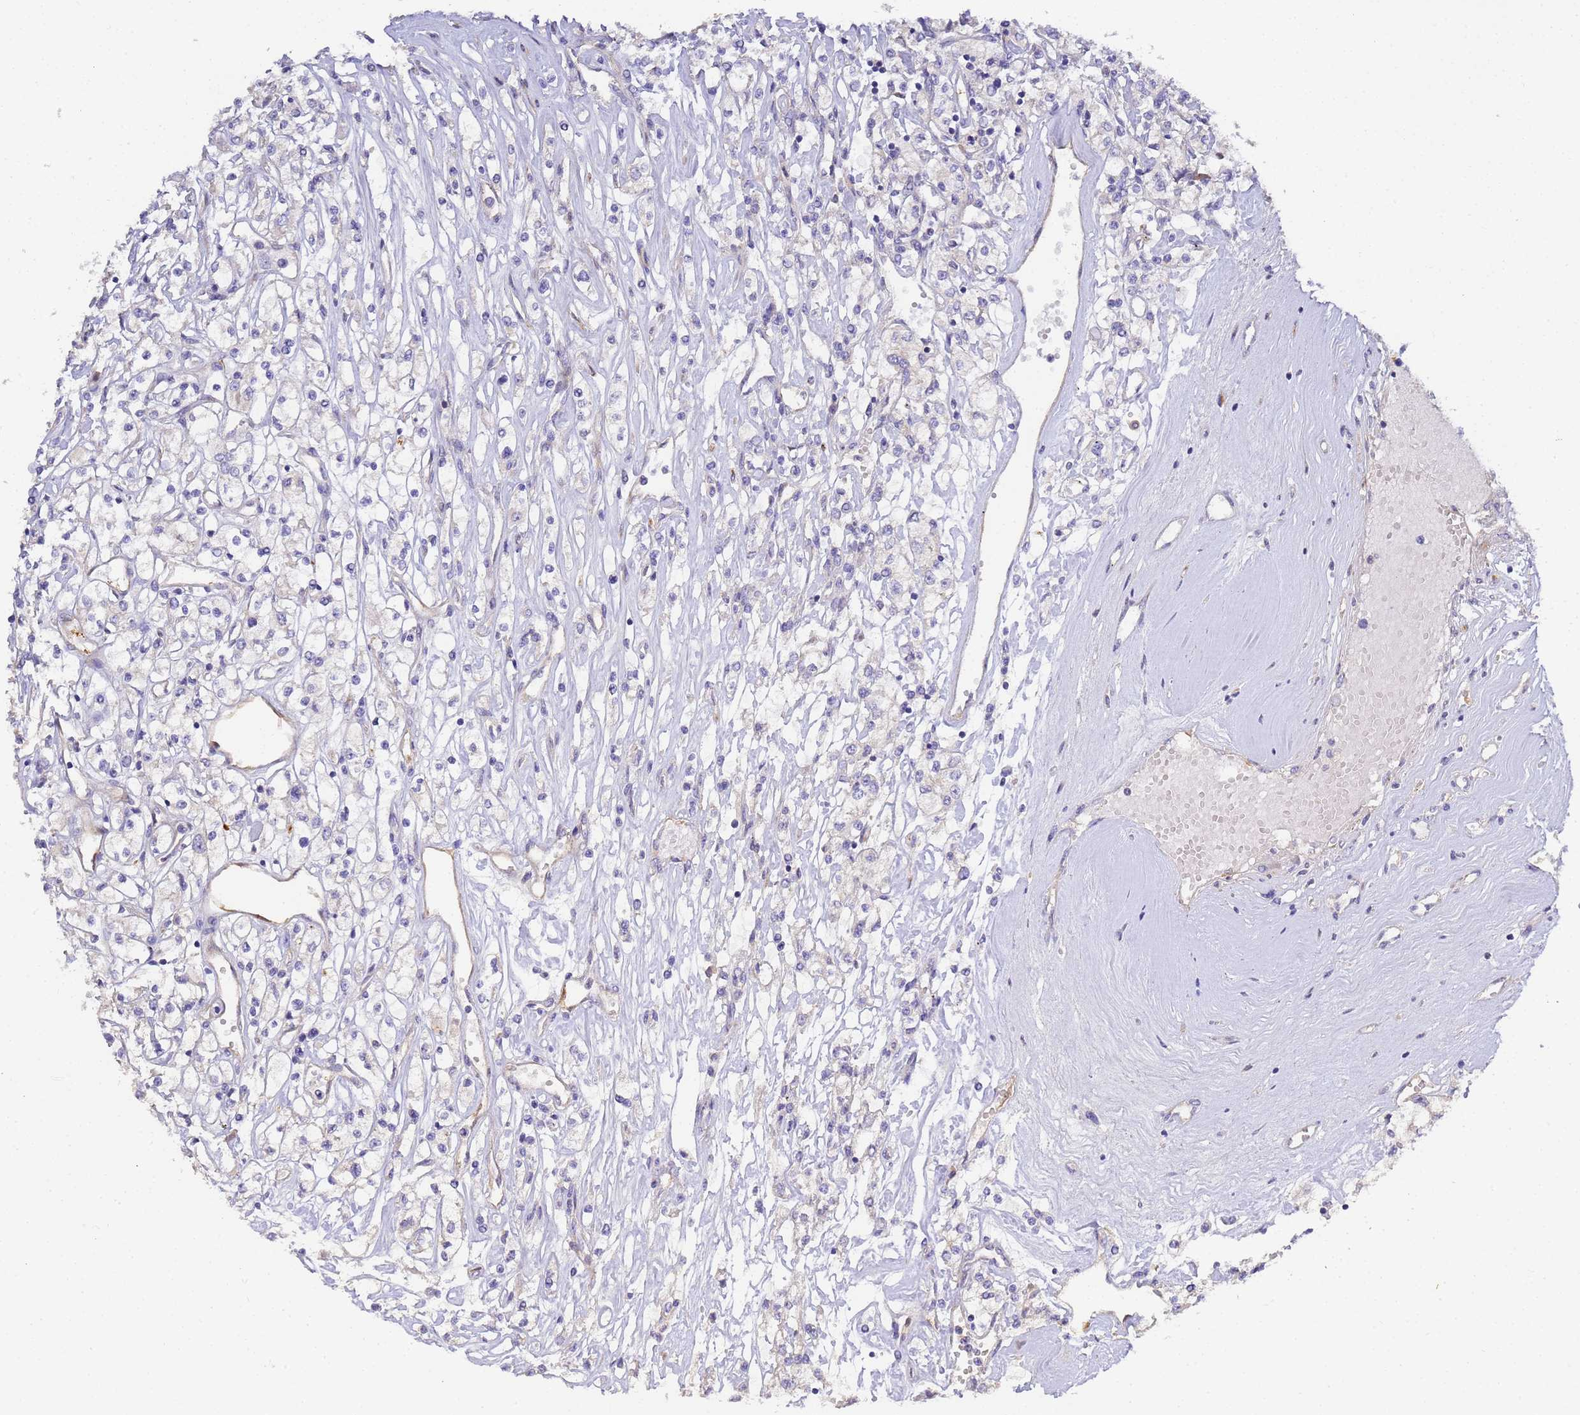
{"staining": {"intensity": "negative", "quantity": "none", "location": "none"}, "tissue": "renal cancer", "cell_type": "Tumor cells", "image_type": "cancer", "snomed": [{"axis": "morphology", "description": "Adenocarcinoma, NOS"}, {"axis": "topography", "description": "Kidney"}], "caption": "The immunohistochemistry image has no significant staining in tumor cells of adenocarcinoma (renal) tissue.", "gene": "CFH", "patient": {"sex": "female", "age": 59}}